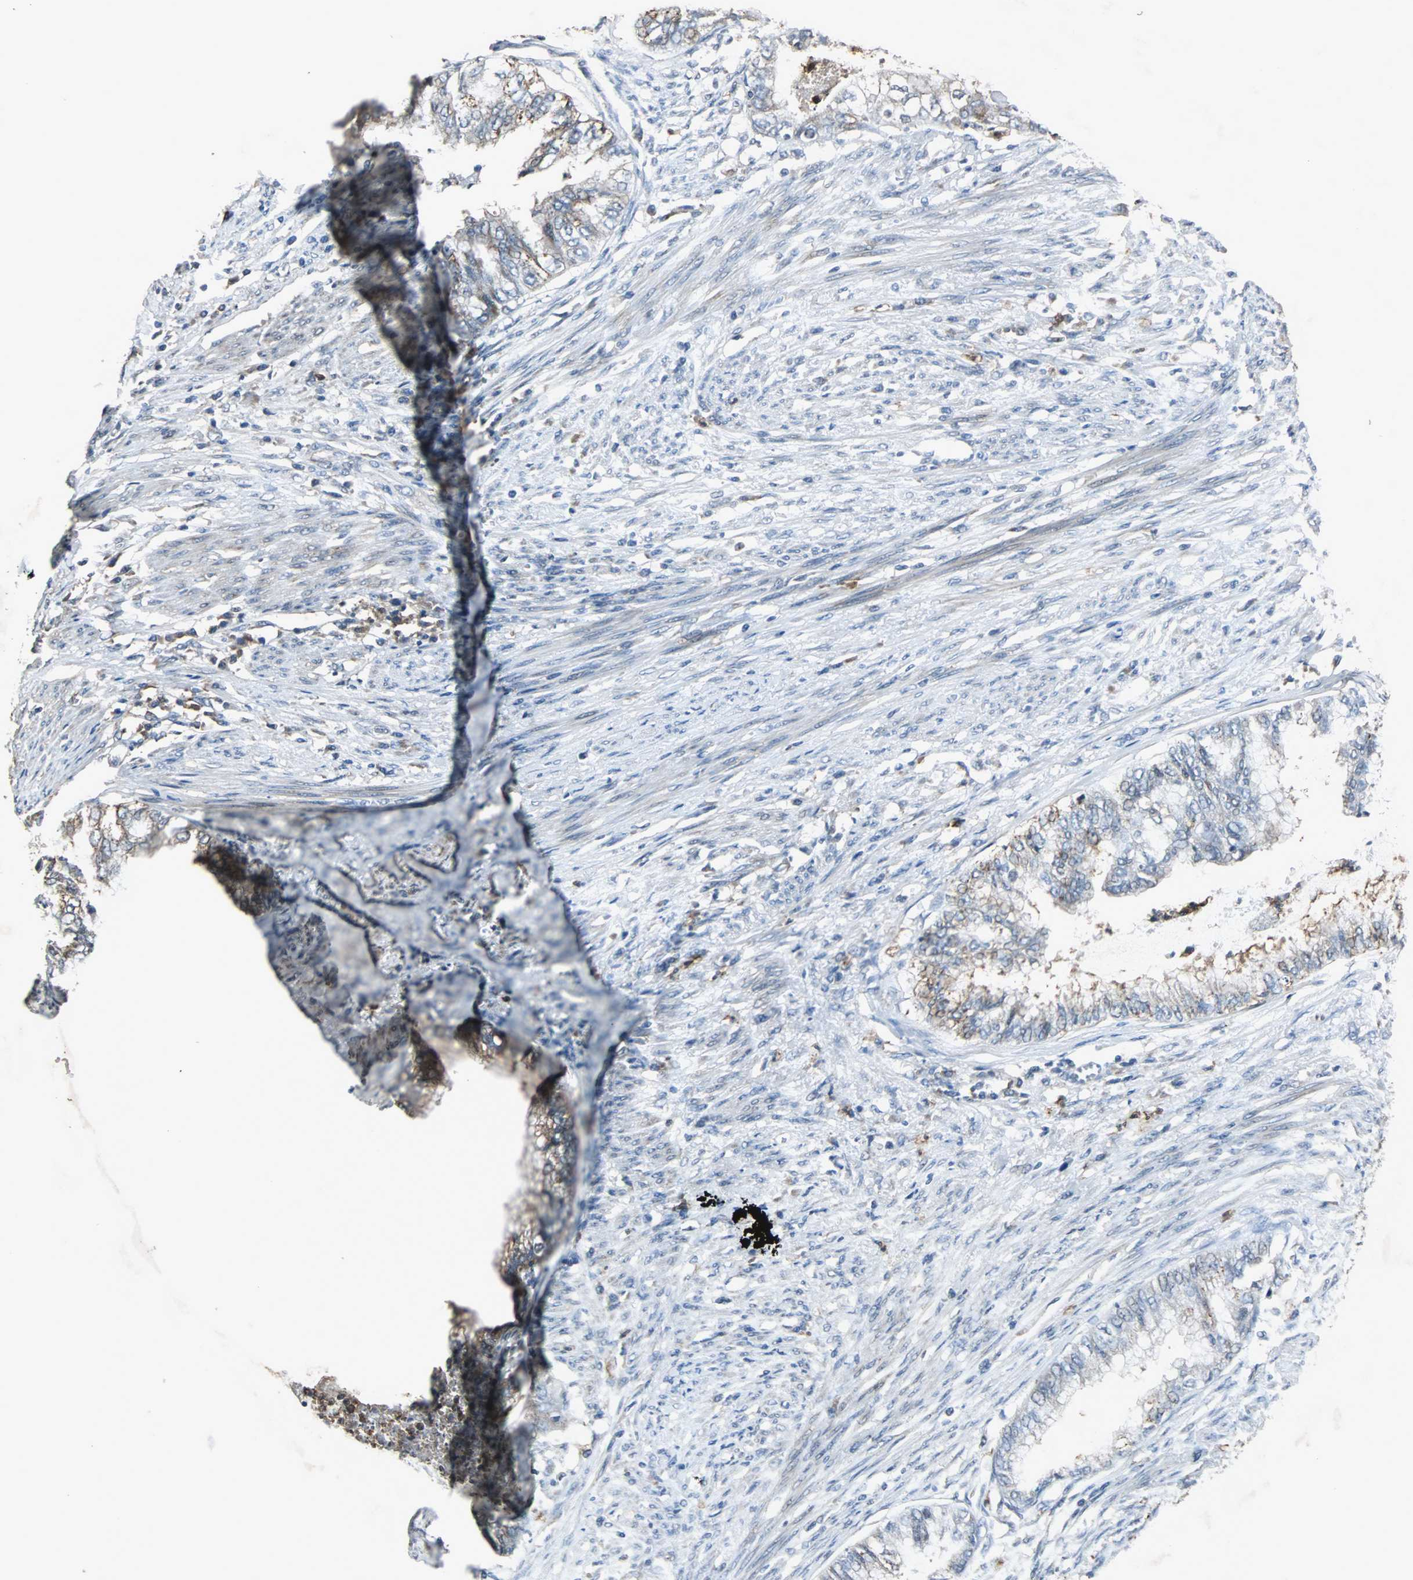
{"staining": {"intensity": "weak", "quantity": "<25%", "location": "cytoplasmic/membranous"}, "tissue": "endometrial cancer", "cell_type": "Tumor cells", "image_type": "cancer", "snomed": [{"axis": "morphology", "description": "Adenocarcinoma, NOS"}, {"axis": "topography", "description": "Endometrium"}], "caption": "Human endometrial adenocarcinoma stained for a protein using immunohistochemistry demonstrates no staining in tumor cells.", "gene": "SOS1", "patient": {"sex": "female", "age": 79}}